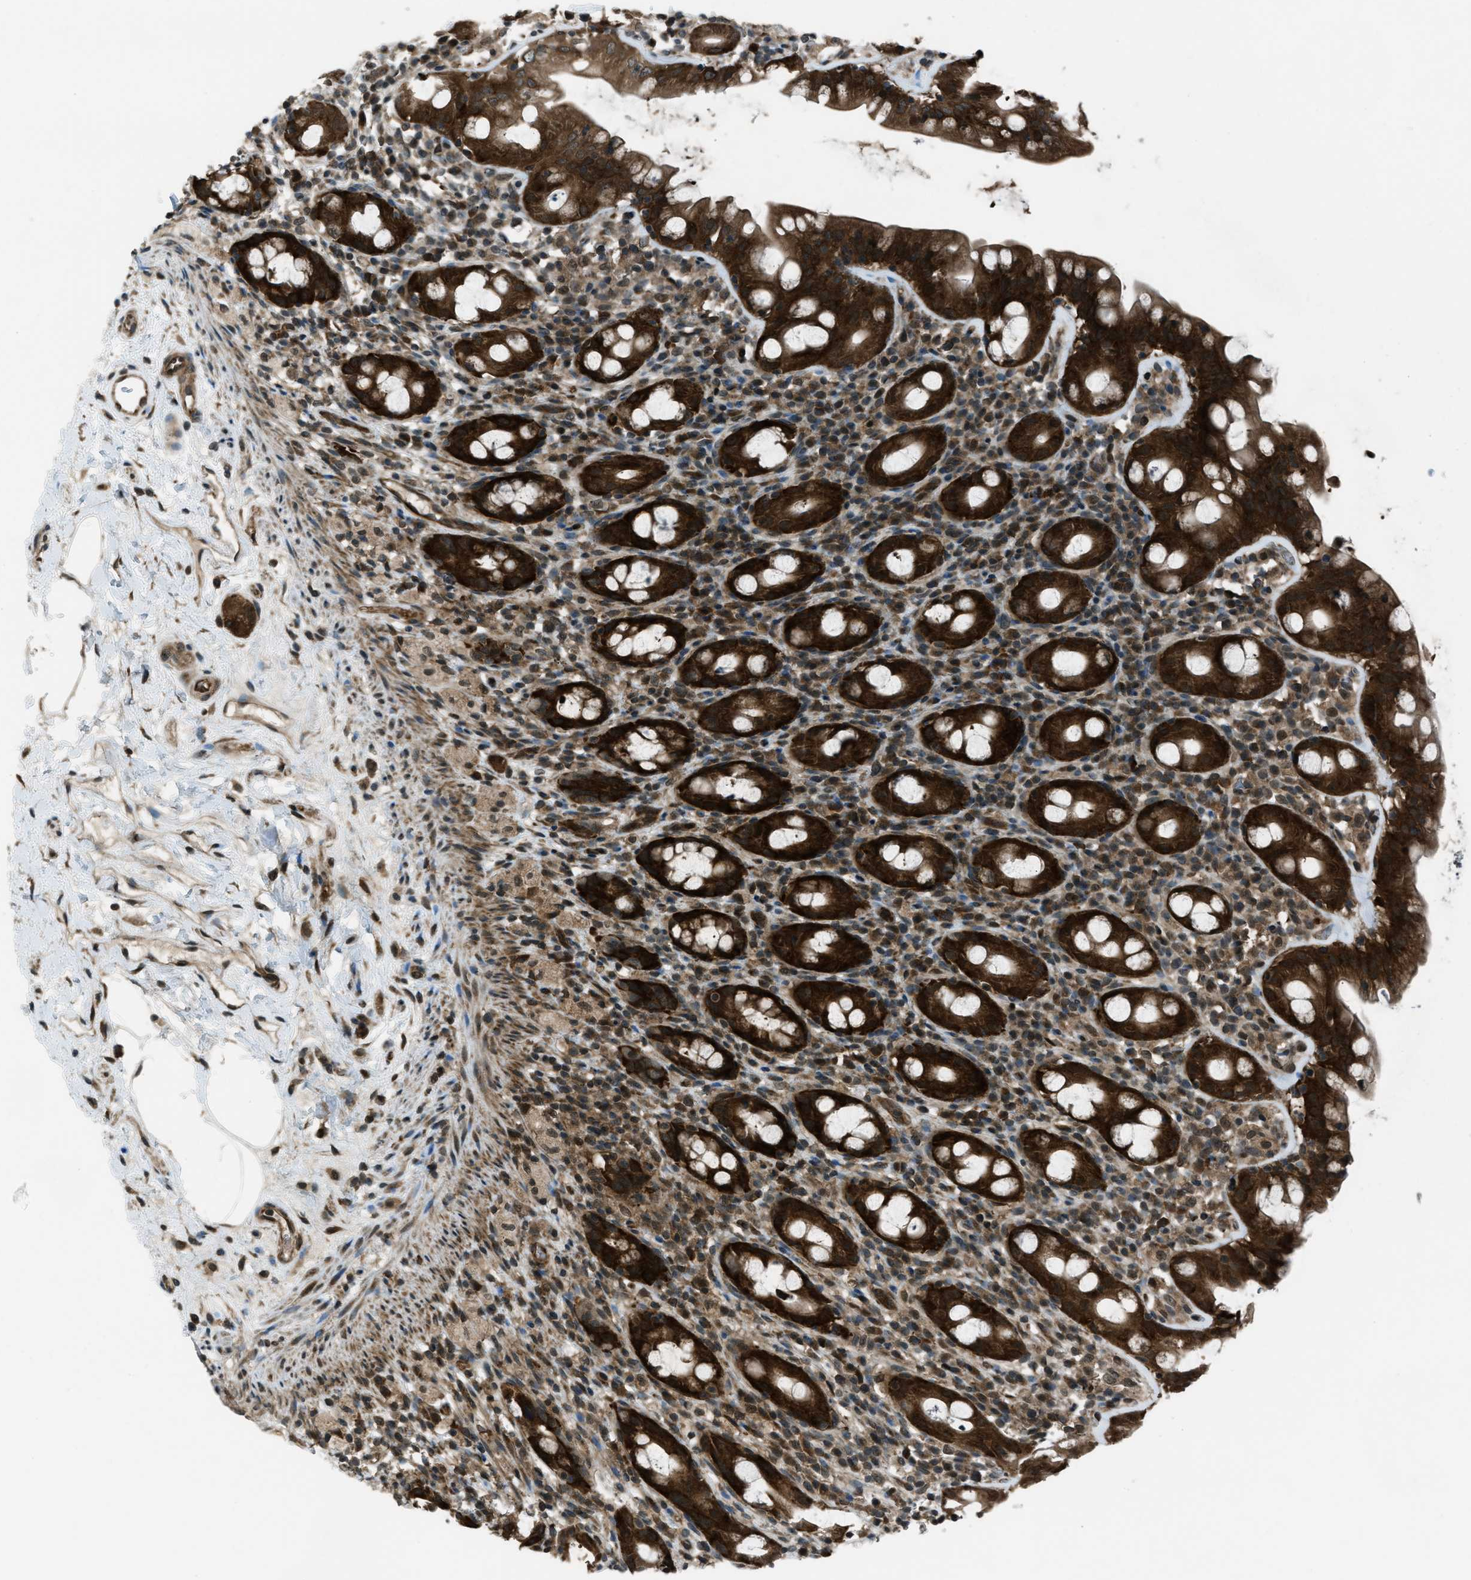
{"staining": {"intensity": "strong", "quantity": ">75%", "location": "cytoplasmic/membranous"}, "tissue": "rectum", "cell_type": "Glandular cells", "image_type": "normal", "snomed": [{"axis": "morphology", "description": "Normal tissue, NOS"}, {"axis": "topography", "description": "Rectum"}], "caption": "Protein staining by immunohistochemistry (IHC) displays strong cytoplasmic/membranous expression in about >75% of glandular cells in unremarkable rectum.", "gene": "ASAP2", "patient": {"sex": "male", "age": 44}}